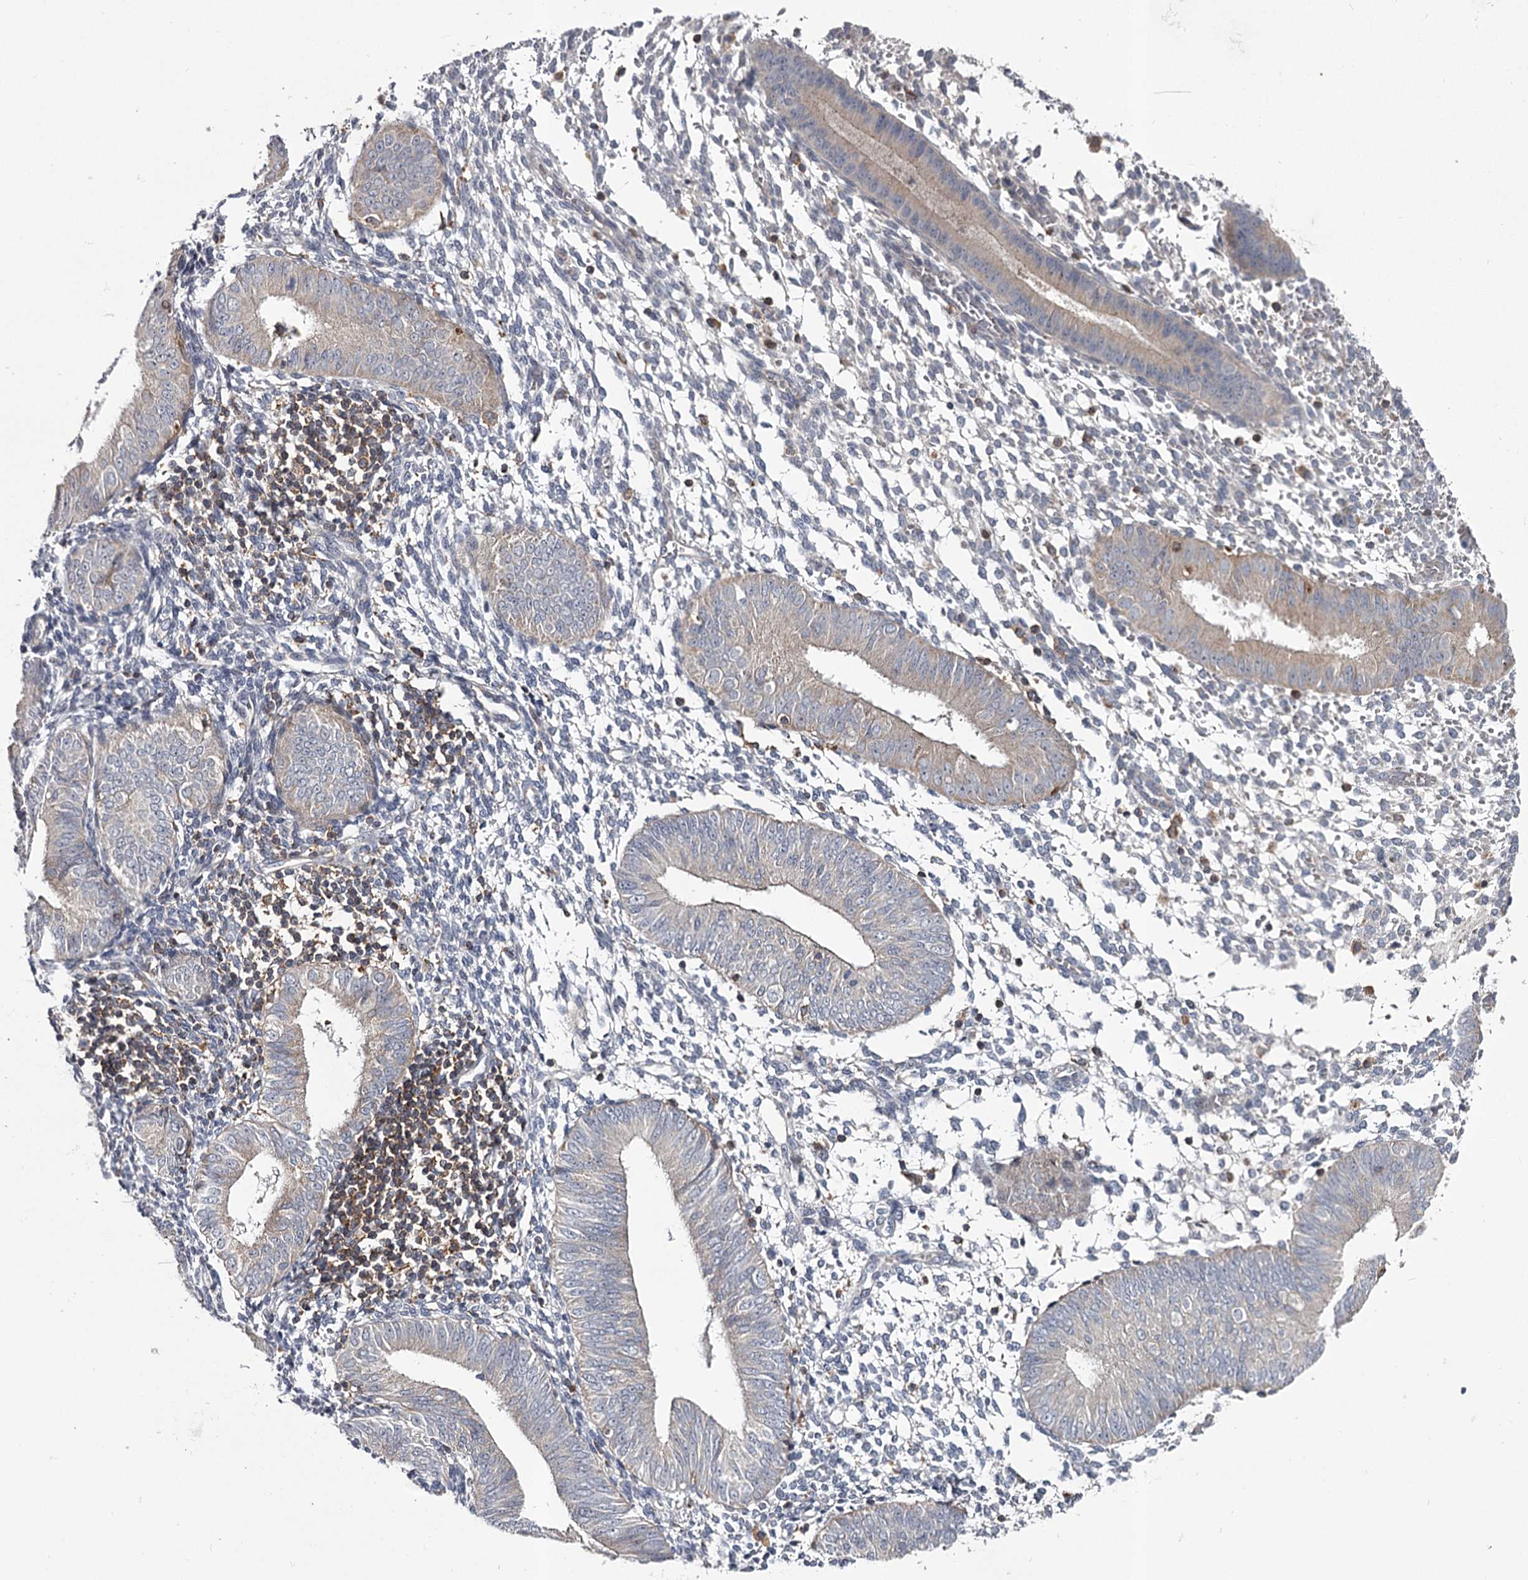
{"staining": {"intensity": "negative", "quantity": "none", "location": "none"}, "tissue": "endometrium", "cell_type": "Cells in endometrial stroma", "image_type": "normal", "snomed": [{"axis": "morphology", "description": "Normal tissue, NOS"}, {"axis": "topography", "description": "Uterus"}, {"axis": "topography", "description": "Endometrium"}], "caption": "An IHC photomicrograph of unremarkable endometrium is shown. There is no staining in cells in endometrial stroma of endometrium. The staining is performed using DAB brown chromogen with nuclei counter-stained in using hematoxylin.", "gene": "RASSF6", "patient": {"sex": "female", "age": 48}}